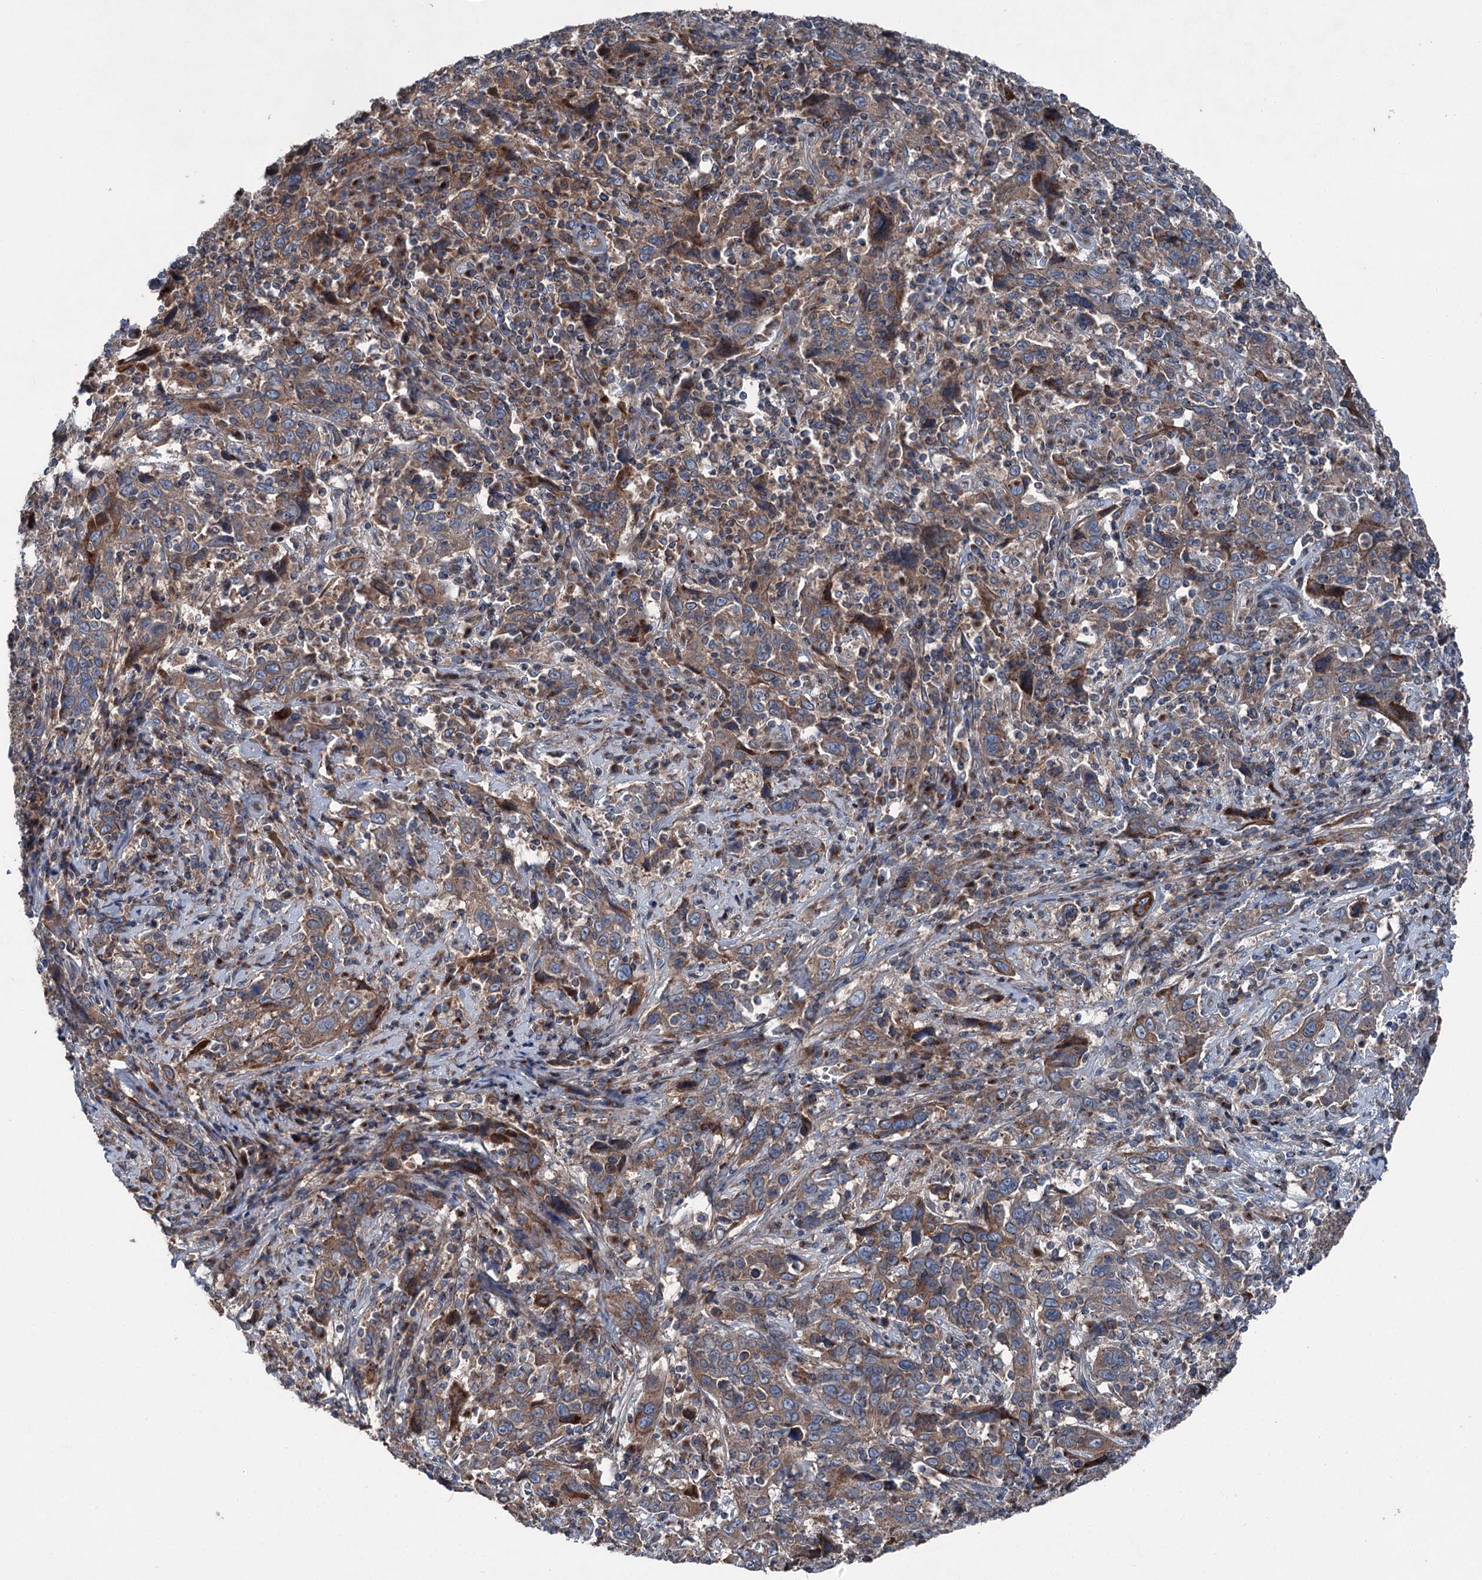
{"staining": {"intensity": "moderate", "quantity": ">75%", "location": "cytoplasmic/membranous"}, "tissue": "cervical cancer", "cell_type": "Tumor cells", "image_type": "cancer", "snomed": [{"axis": "morphology", "description": "Squamous cell carcinoma, NOS"}, {"axis": "topography", "description": "Cervix"}], "caption": "Immunohistochemistry (IHC) (DAB (3,3'-diaminobenzidine)) staining of squamous cell carcinoma (cervical) displays moderate cytoplasmic/membranous protein positivity in approximately >75% of tumor cells.", "gene": "RUFY1", "patient": {"sex": "female", "age": 46}}